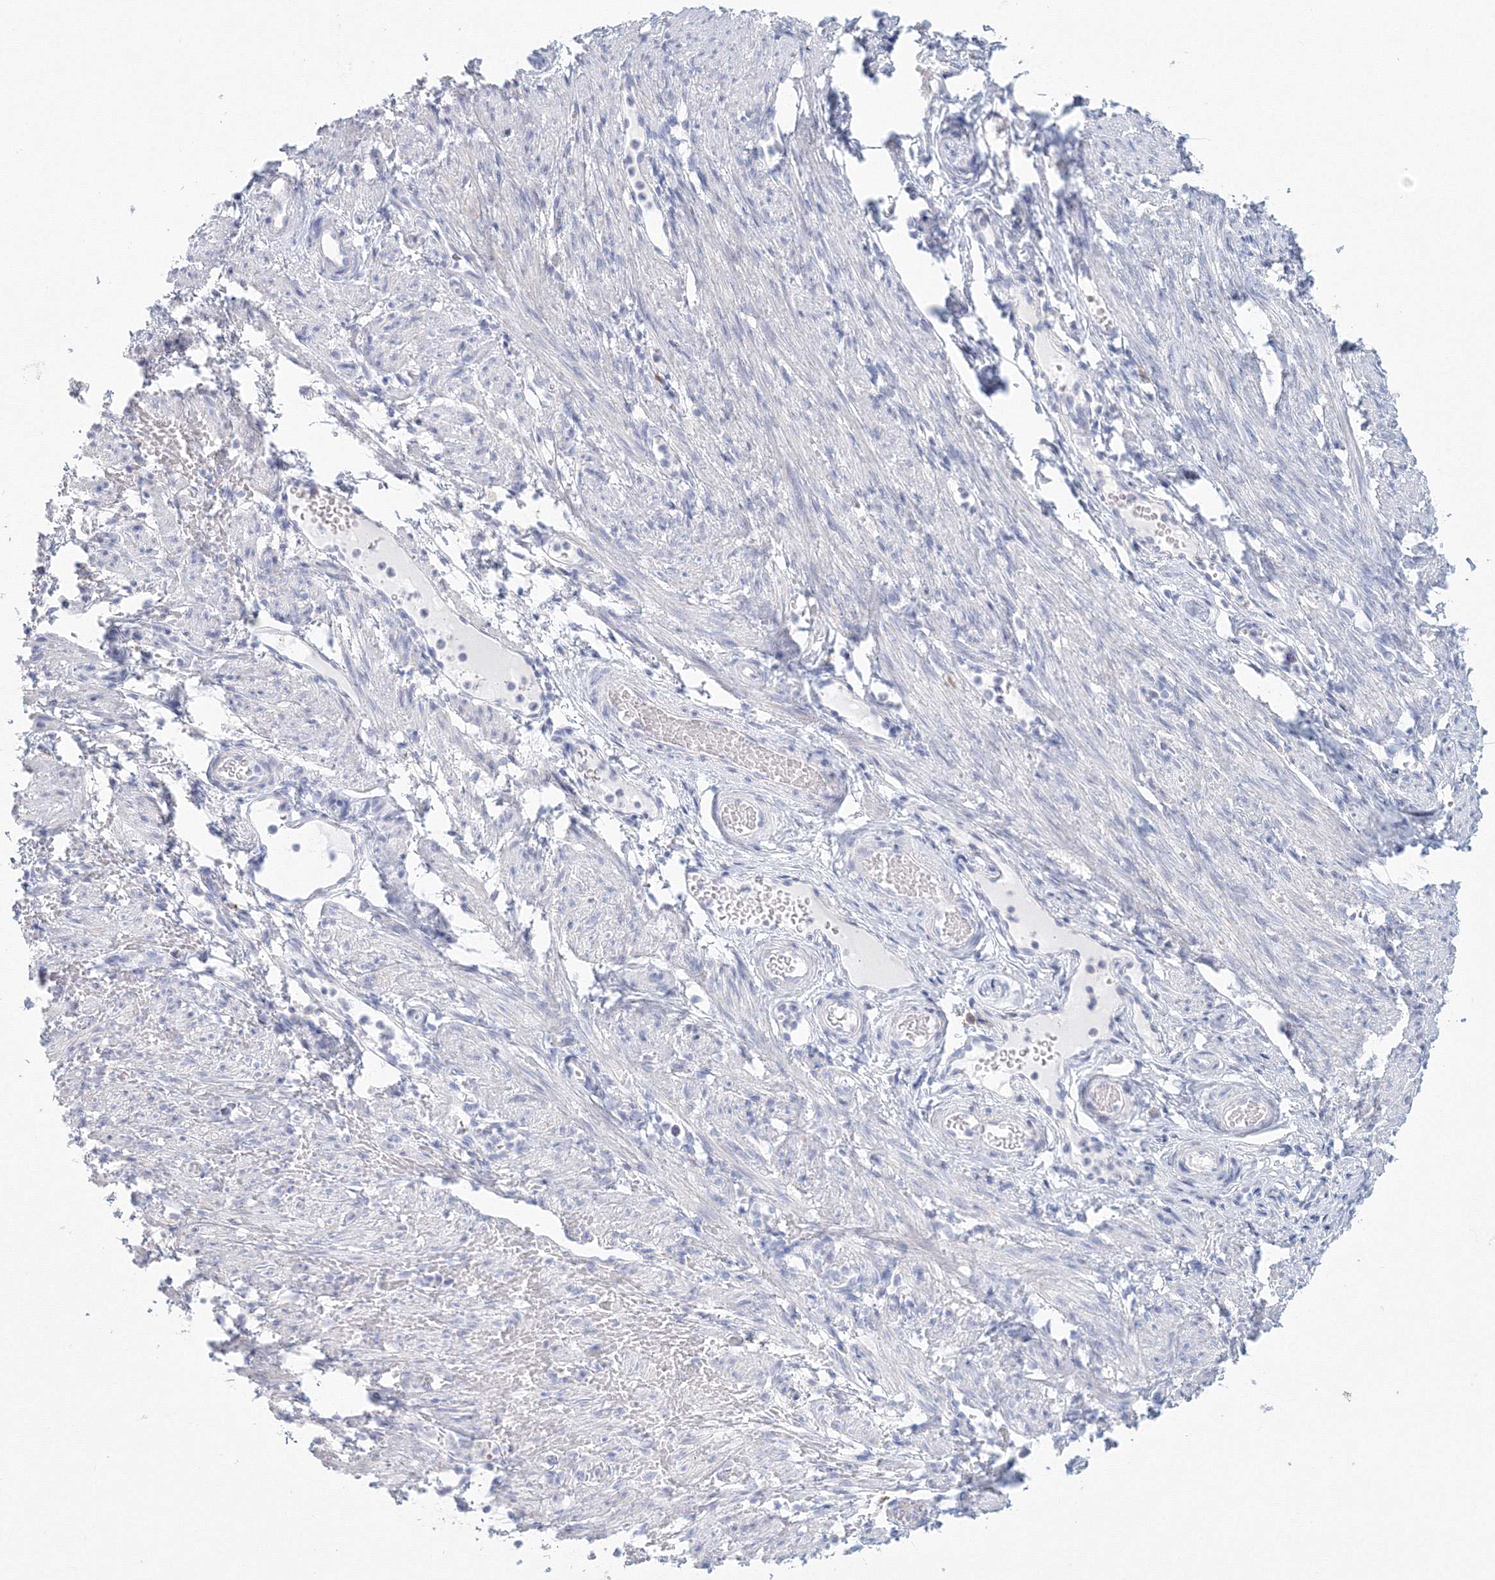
{"staining": {"intensity": "negative", "quantity": "none", "location": "none"}, "tissue": "adipose tissue", "cell_type": "Adipocytes", "image_type": "normal", "snomed": [{"axis": "morphology", "description": "Normal tissue, NOS"}, {"axis": "topography", "description": "Smooth muscle"}, {"axis": "topography", "description": "Peripheral nerve tissue"}], "caption": "Image shows no significant protein expression in adipocytes of unremarkable adipose tissue. The staining is performed using DAB (3,3'-diaminobenzidine) brown chromogen with nuclei counter-stained in using hematoxylin.", "gene": "VSIG1", "patient": {"sex": "female", "age": 39}}